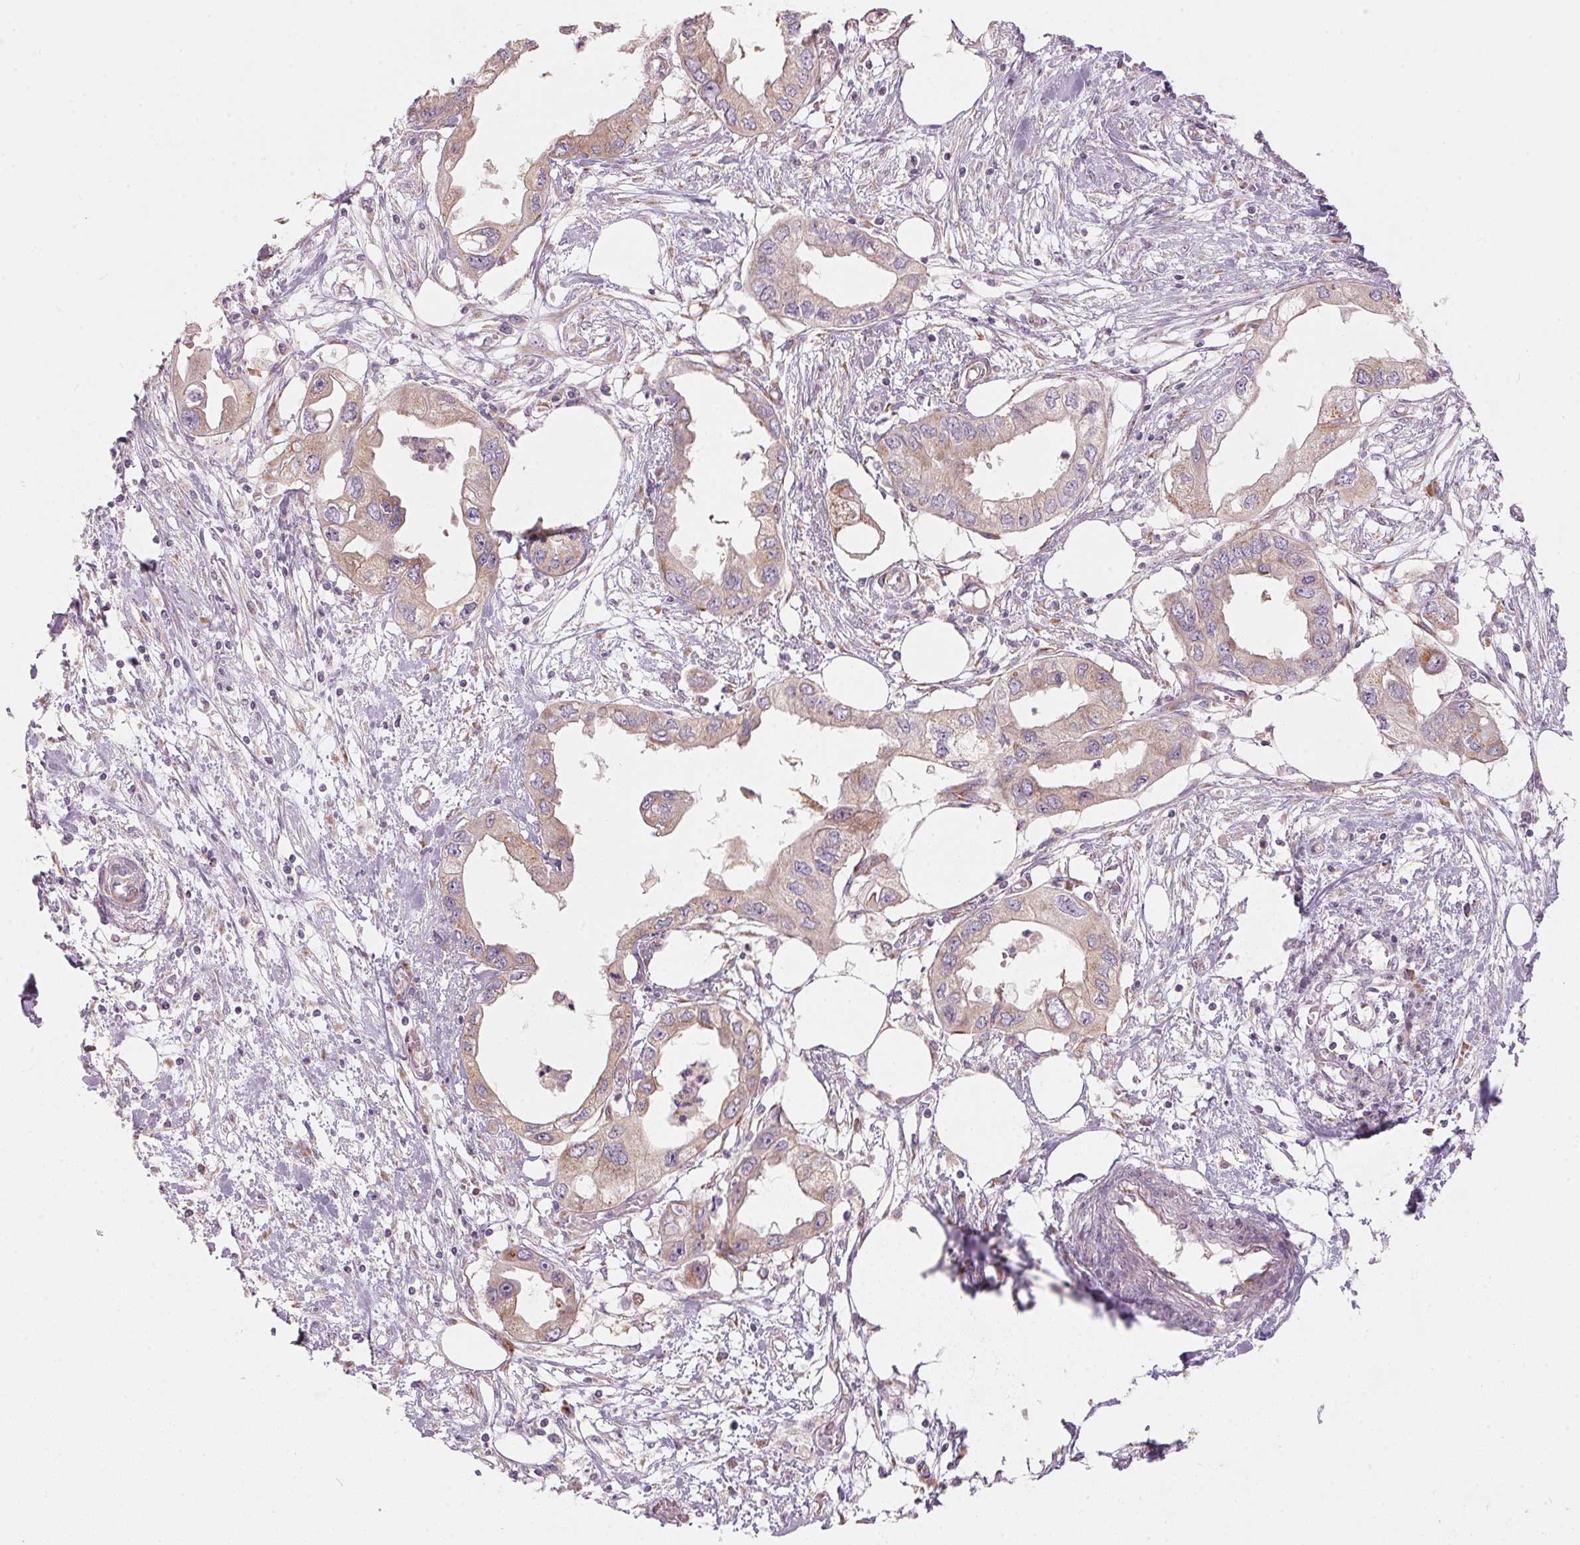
{"staining": {"intensity": "weak", "quantity": ">75%", "location": "cytoplasmic/membranous"}, "tissue": "endometrial cancer", "cell_type": "Tumor cells", "image_type": "cancer", "snomed": [{"axis": "morphology", "description": "Adenocarcinoma, NOS"}, {"axis": "morphology", "description": "Adenocarcinoma, metastatic, NOS"}, {"axis": "topography", "description": "Adipose tissue"}, {"axis": "topography", "description": "Endometrium"}], "caption": "Immunohistochemical staining of endometrial cancer (metastatic adenocarcinoma) shows low levels of weak cytoplasmic/membranous expression in approximately >75% of tumor cells.", "gene": "BLOC1S2", "patient": {"sex": "female", "age": 67}}